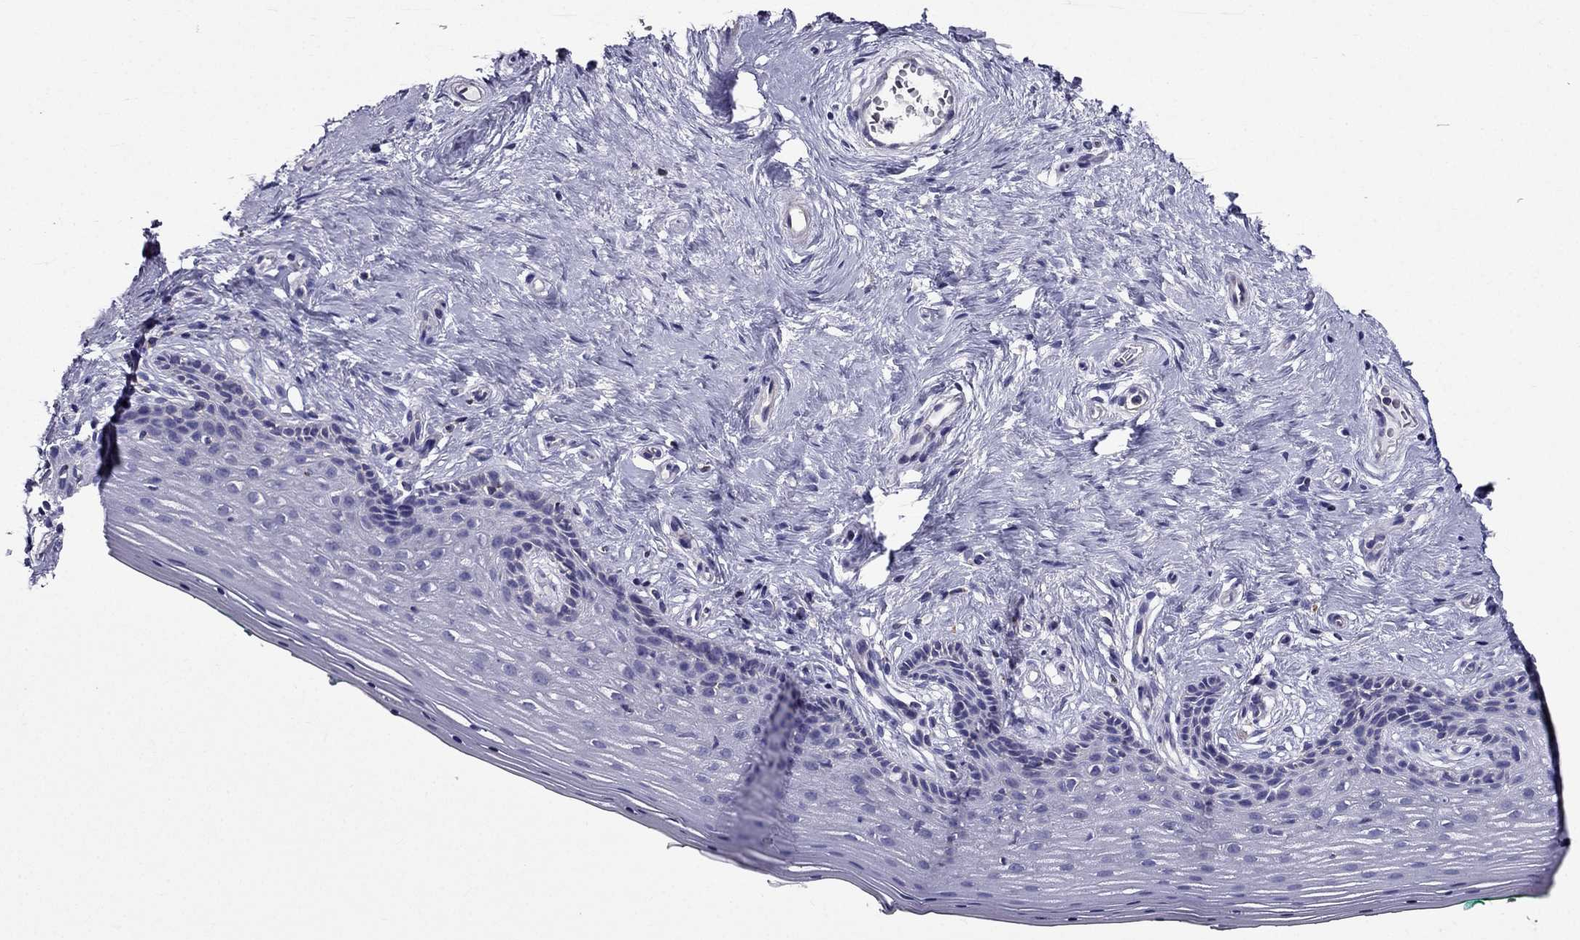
{"staining": {"intensity": "weak", "quantity": "<25%", "location": "cytoplasmic/membranous"}, "tissue": "vagina", "cell_type": "Squamous epithelial cells", "image_type": "normal", "snomed": [{"axis": "morphology", "description": "Normal tissue, NOS"}, {"axis": "topography", "description": "Vagina"}], "caption": "IHC photomicrograph of normal vagina: human vagina stained with DAB (3,3'-diaminobenzidine) demonstrates no significant protein expression in squamous epithelial cells.", "gene": "AAK1", "patient": {"sex": "female", "age": 45}}